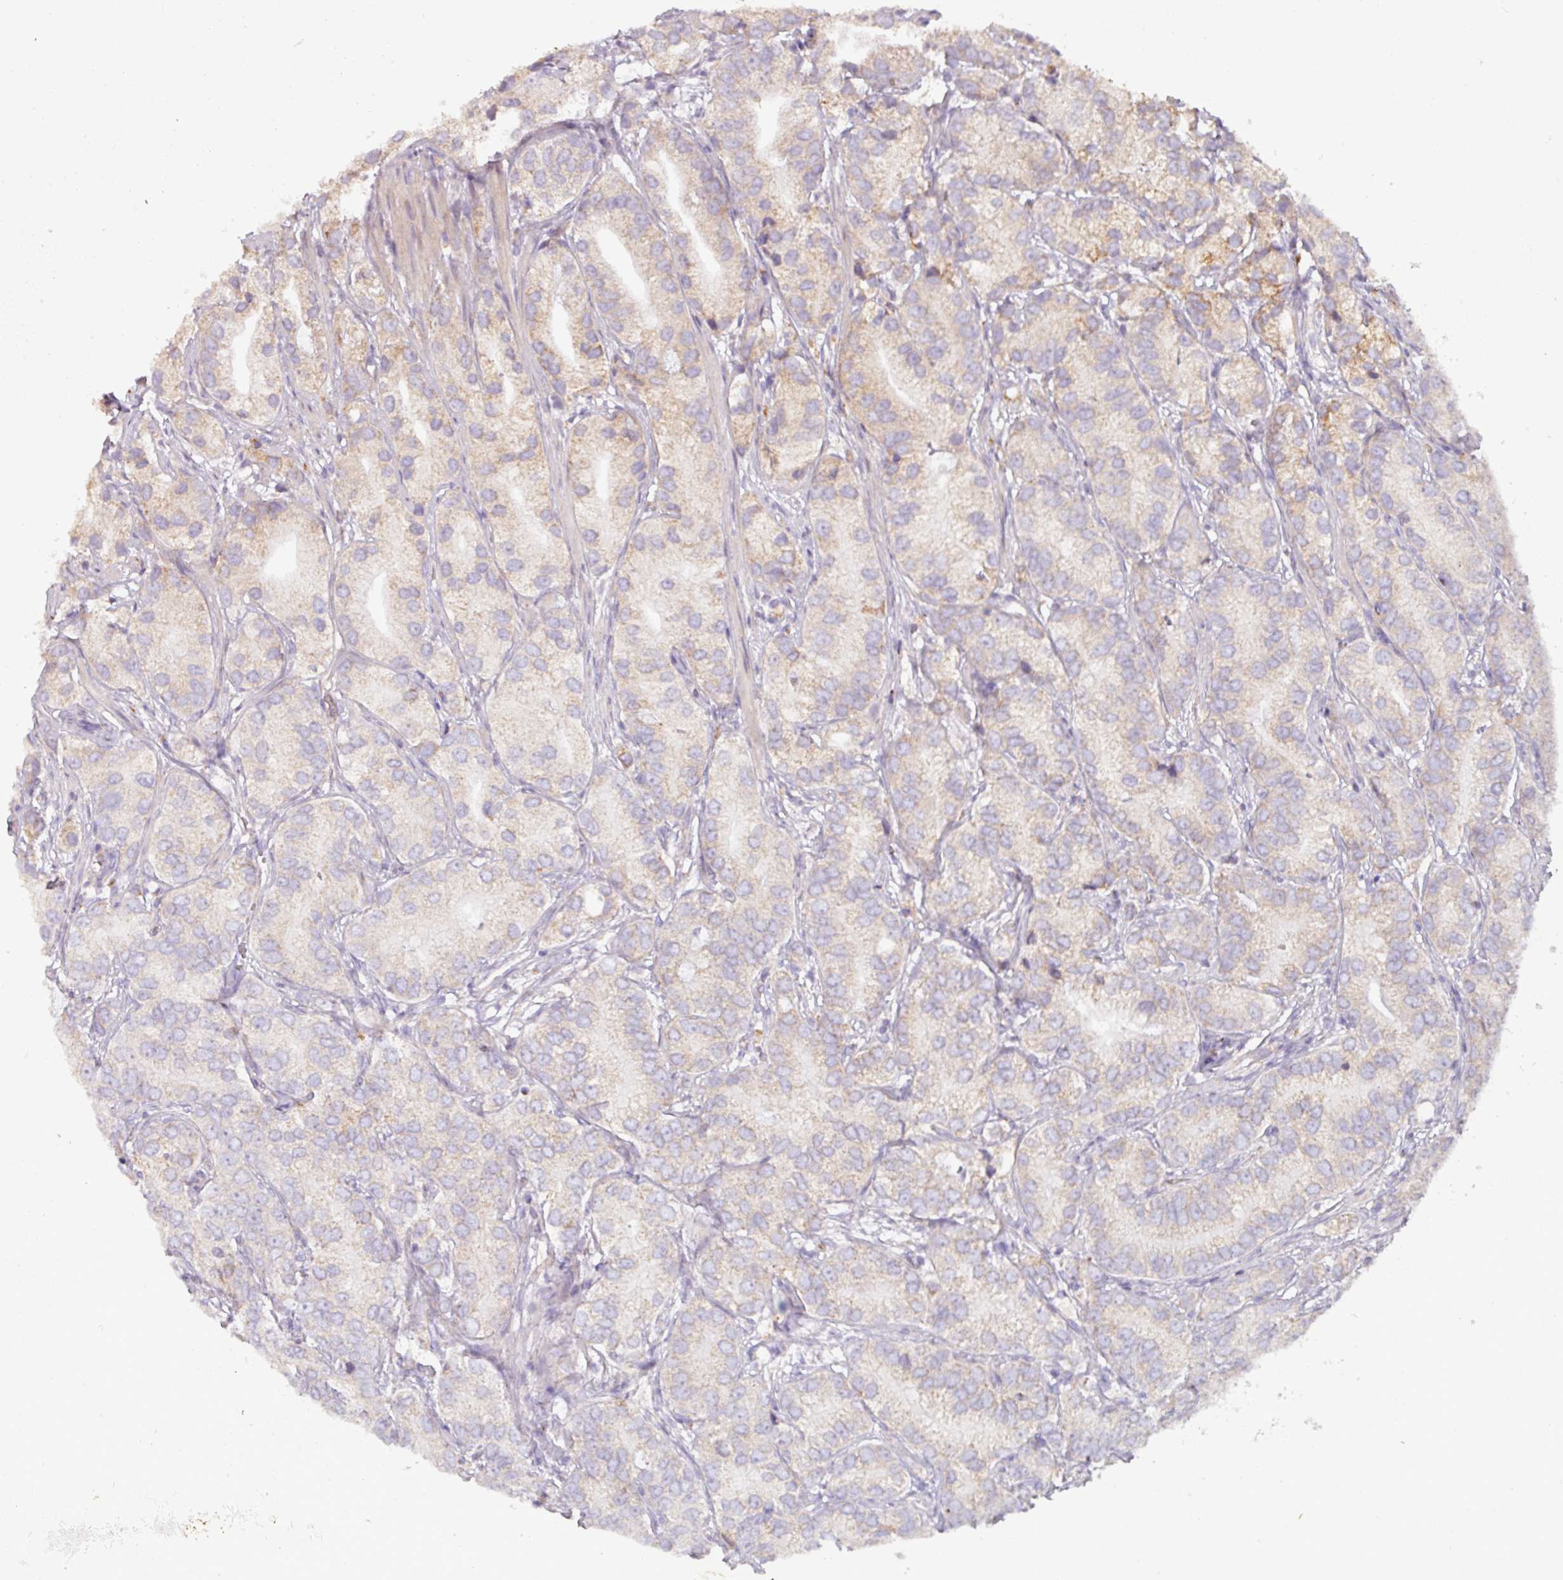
{"staining": {"intensity": "weak", "quantity": "25%-75%", "location": "cytoplasmic/membranous"}, "tissue": "prostate cancer", "cell_type": "Tumor cells", "image_type": "cancer", "snomed": [{"axis": "morphology", "description": "Adenocarcinoma, High grade"}, {"axis": "topography", "description": "Prostate"}], "caption": "Human prostate adenocarcinoma (high-grade) stained for a protein (brown) exhibits weak cytoplasmic/membranous positive positivity in about 25%-75% of tumor cells.", "gene": "SQOR", "patient": {"sex": "male", "age": 82}}